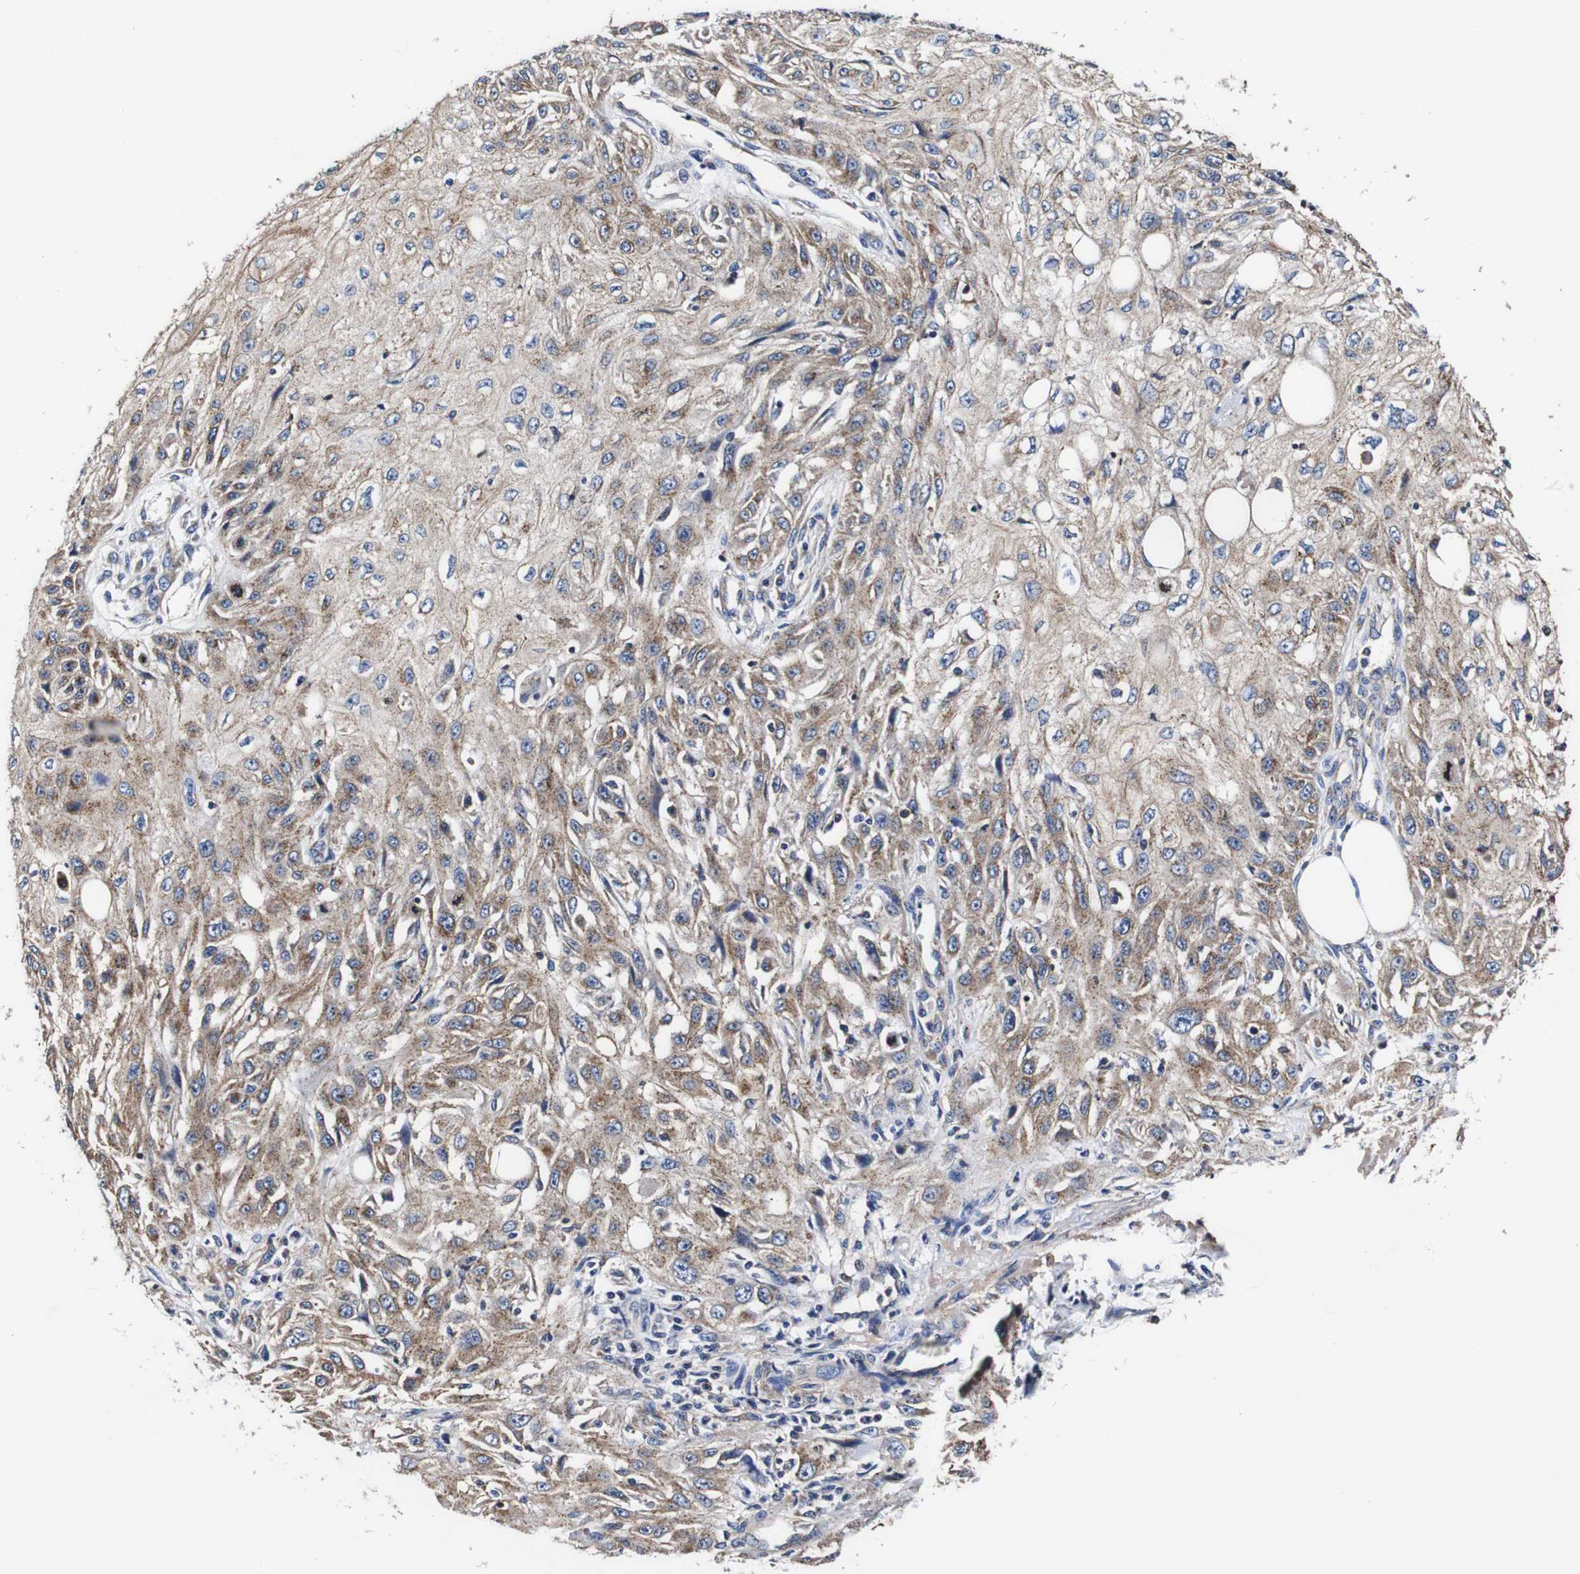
{"staining": {"intensity": "moderate", "quantity": "25%-75%", "location": "cytoplasmic/membranous"}, "tissue": "skin cancer", "cell_type": "Tumor cells", "image_type": "cancer", "snomed": [{"axis": "morphology", "description": "Squamous cell carcinoma, NOS"}, {"axis": "topography", "description": "Skin"}], "caption": "Protein expression analysis of skin squamous cell carcinoma demonstrates moderate cytoplasmic/membranous positivity in about 25%-75% of tumor cells.", "gene": "PDCD6IP", "patient": {"sex": "male", "age": 75}}